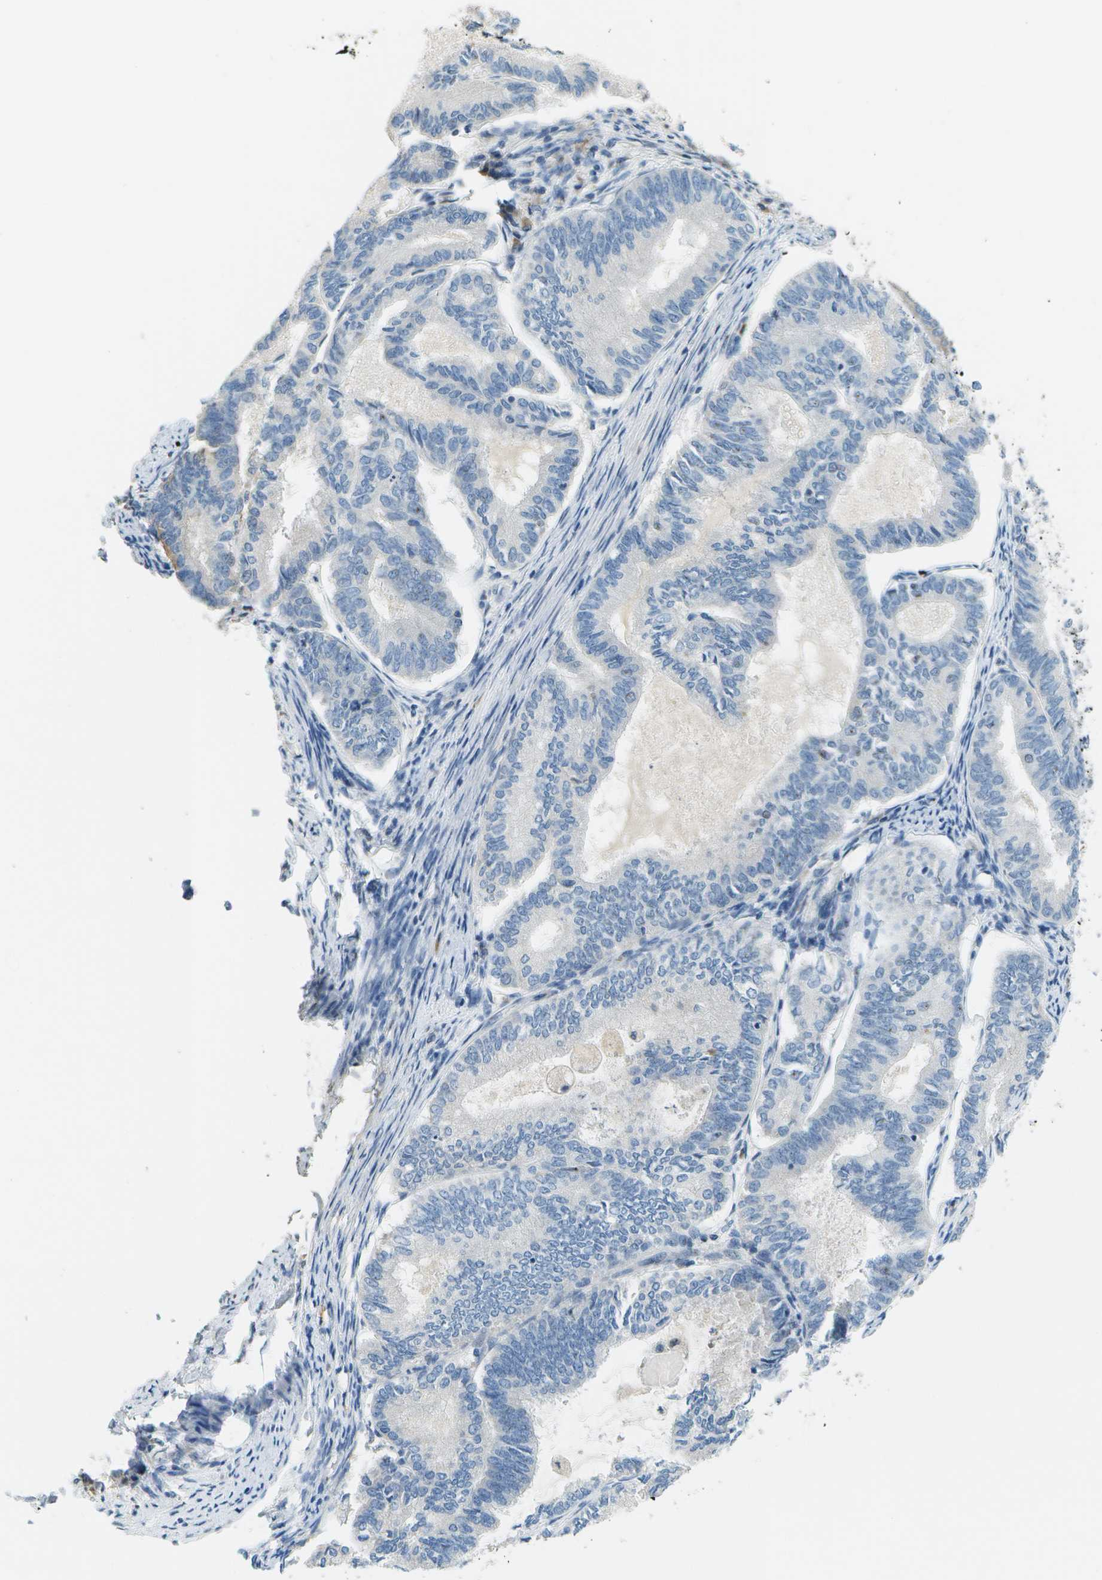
{"staining": {"intensity": "negative", "quantity": "none", "location": "none"}, "tissue": "endometrial cancer", "cell_type": "Tumor cells", "image_type": "cancer", "snomed": [{"axis": "morphology", "description": "Adenocarcinoma, NOS"}, {"axis": "topography", "description": "Endometrium"}], "caption": "Endometrial cancer stained for a protein using immunohistochemistry shows no expression tumor cells.", "gene": "PTGIS", "patient": {"sex": "female", "age": 86}}